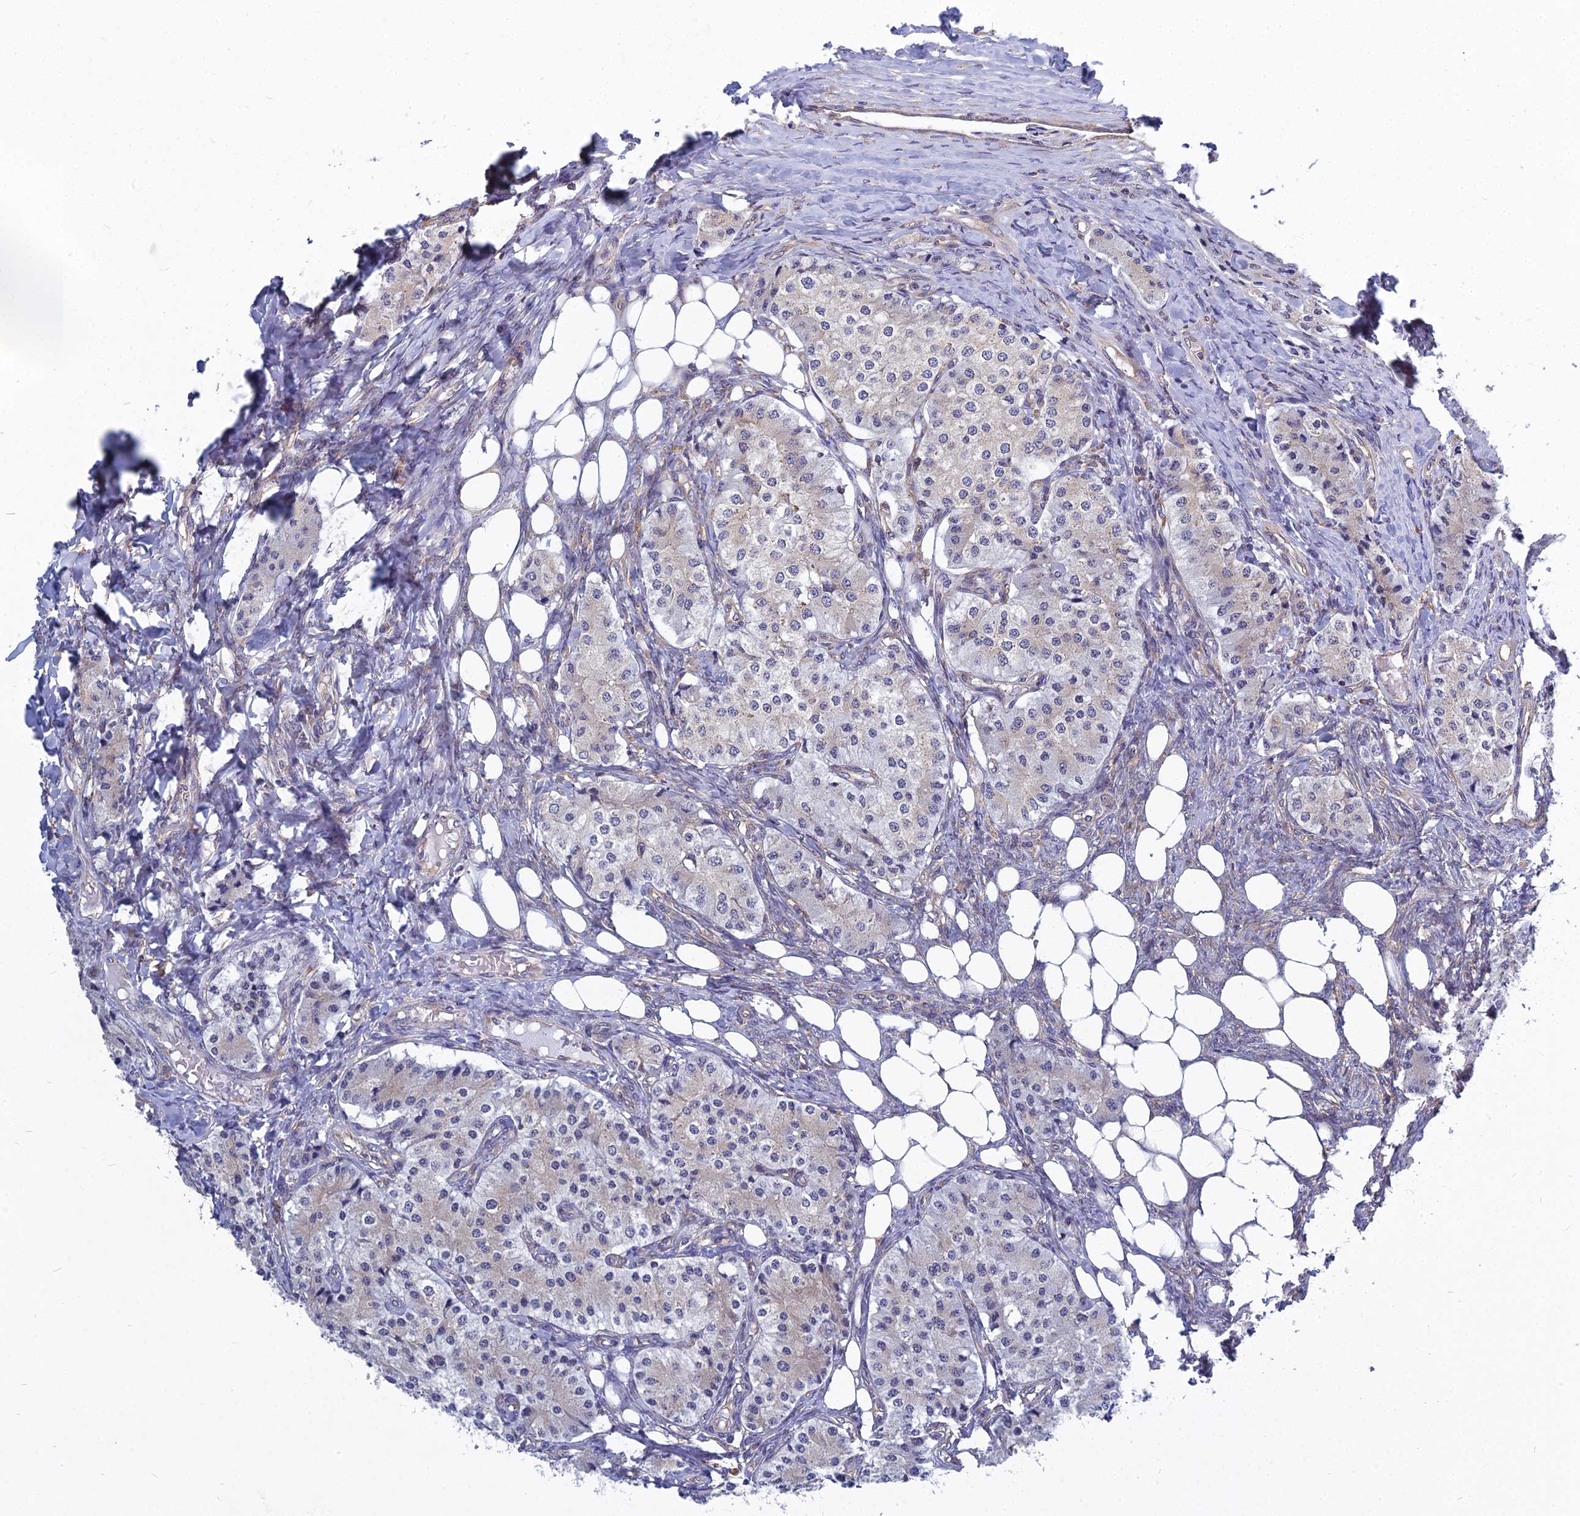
{"staining": {"intensity": "negative", "quantity": "none", "location": "none"}, "tissue": "carcinoid", "cell_type": "Tumor cells", "image_type": "cancer", "snomed": [{"axis": "morphology", "description": "Carcinoid, malignant, NOS"}, {"axis": "topography", "description": "Colon"}], "caption": "This histopathology image is of carcinoid stained with immunohistochemistry to label a protein in brown with the nuclei are counter-stained blue. There is no expression in tumor cells. Nuclei are stained in blue.", "gene": "KIAA1143", "patient": {"sex": "female", "age": 52}}